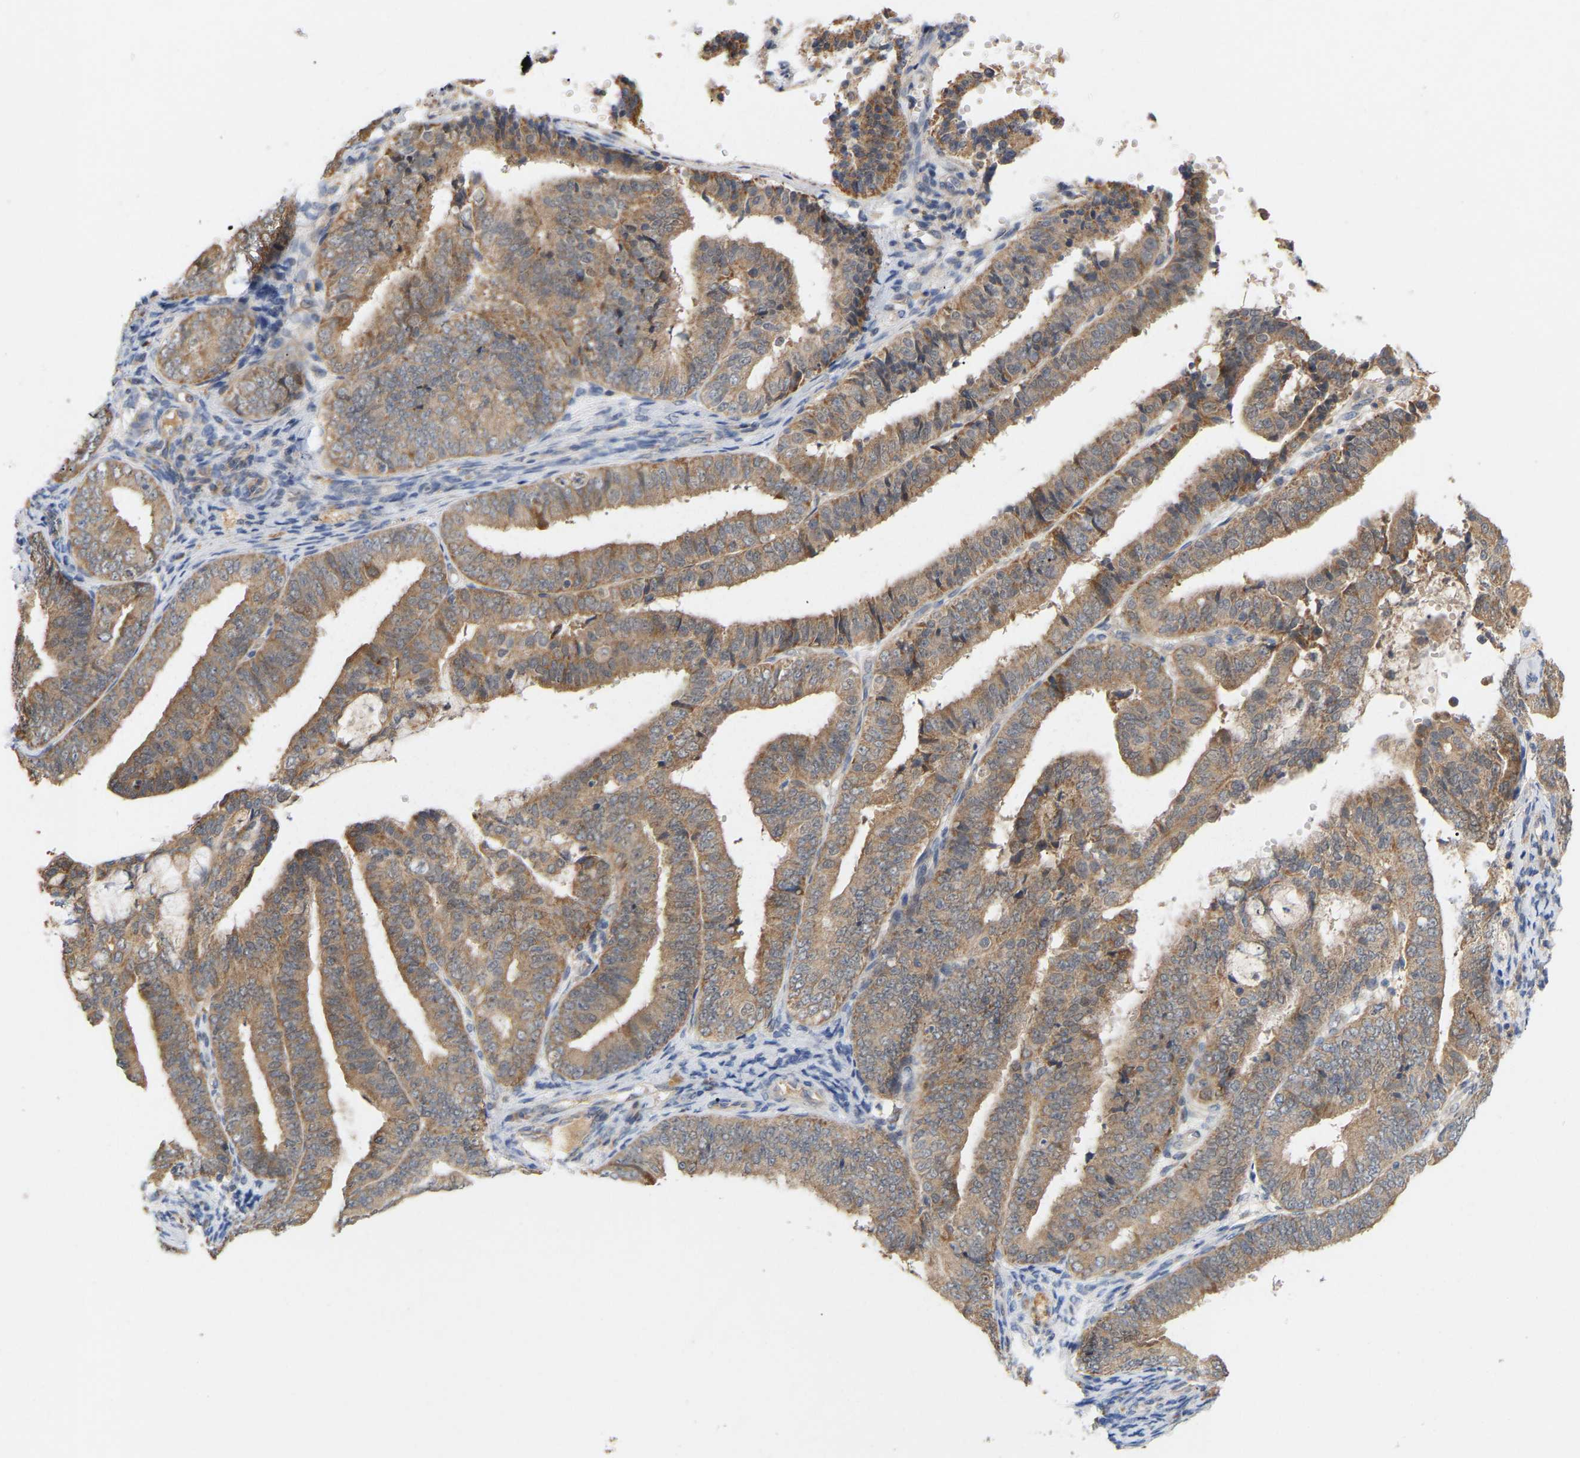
{"staining": {"intensity": "weak", "quantity": ">75%", "location": "cytoplasmic/membranous"}, "tissue": "endometrial cancer", "cell_type": "Tumor cells", "image_type": "cancer", "snomed": [{"axis": "morphology", "description": "Adenocarcinoma, NOS"}, {"axis": "topography", "description": "Endometrium"}], "caption": "The image shows staining of adenocarcinoma (endometrial), revealing weak cytoplasmic/membranous protein expression (brown color) within tumor cells.", "gene": "TPMT", "patient": {"sex": "female", "age": 63}}